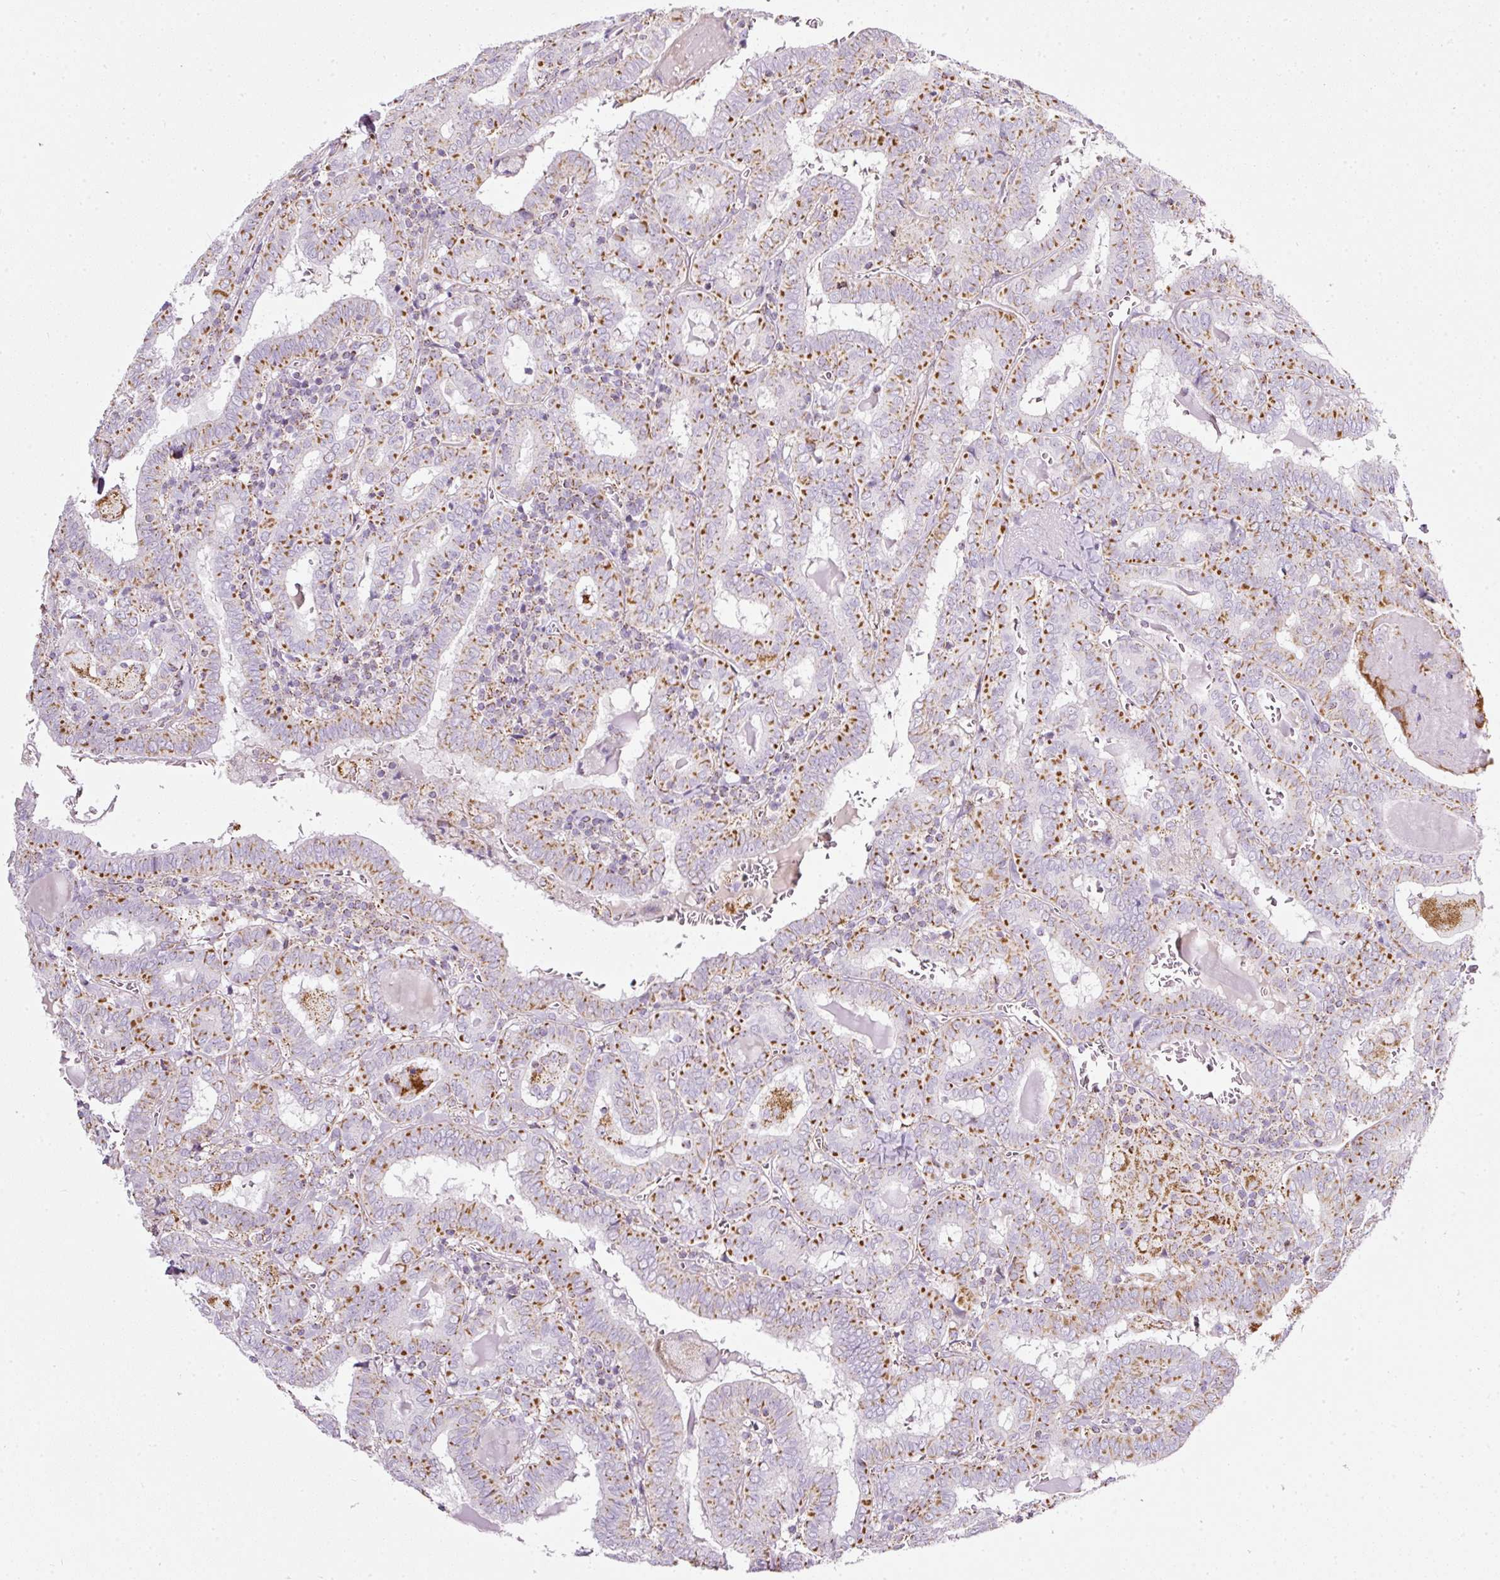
{"staining": {"intensity": "moderate", "quantity": "25%-75%", "location": "cytoplasmic/membranous"}, "tissue": "thyroid cancer", "cell_type": "Tumor cells", "image_type": "cancer", "snomed": [{"axis": "morphology", "description": "Papillary adenocarcinoma, NOS"}, {"axis": "topography", "description": "Thyroid gland"}], "caption": "IHC photomicrograph of human thyroid cancer (papillary adenocarcinoma) stained for a protein (brown), which demonstrates medium levels of moderate cytoplasmic/membranous staining in about 25%-75% of tumor cells.", "gene": "SDHA", "patient": {"sex": "female", "age": 72}}